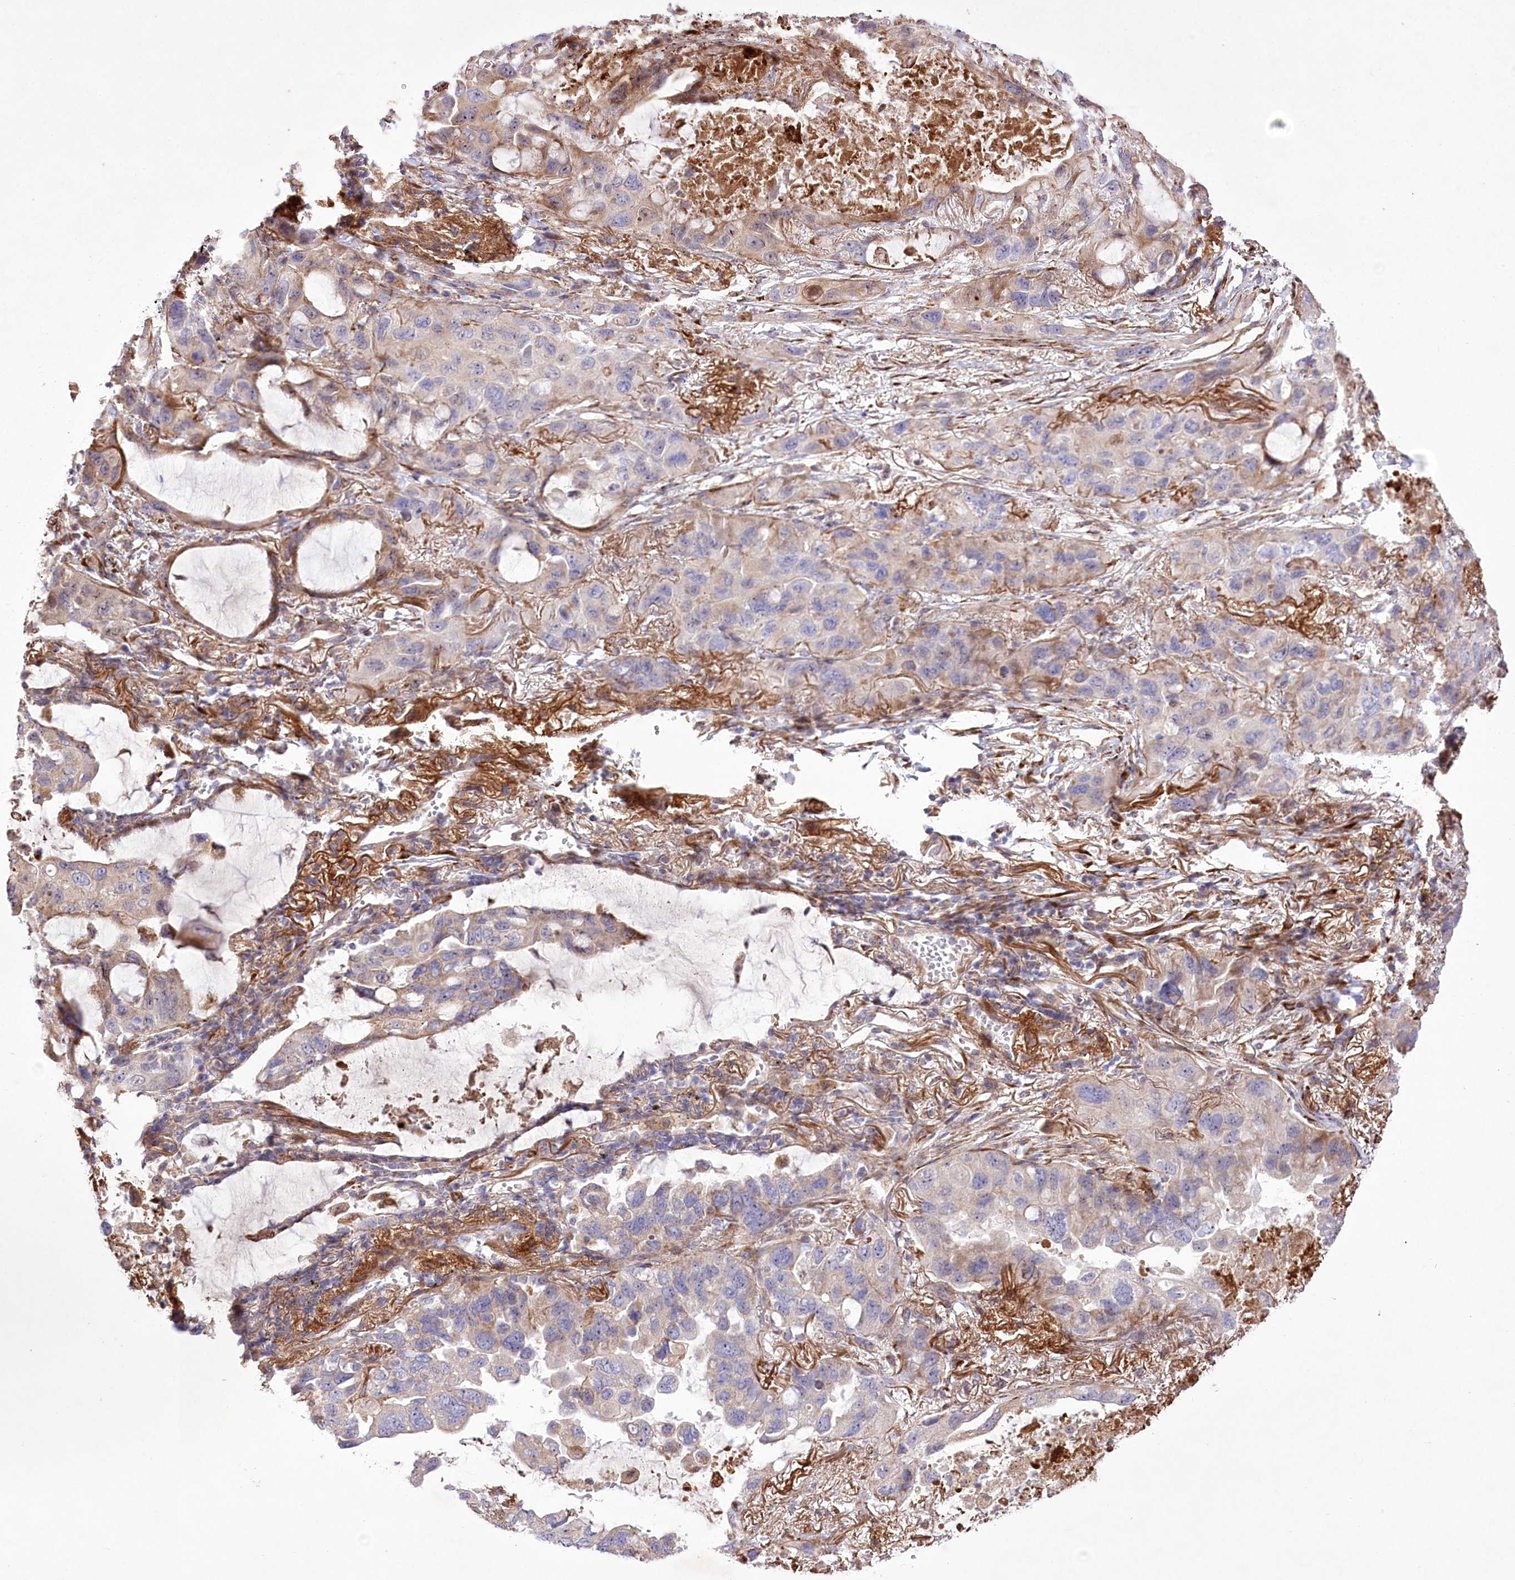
{"staining": {"intensity": "weak", "quantity": "<25%", "location": "cytoplasmic/membranous"}, "tissue": "lung cancer", "cell_type": "Tumor cells", "image_type": "cancer", "snomed": [{"axis": "morphology", "description": "Squamous cell carcinoma, NOS"}, {"axis": "topography", "description": "Lung"}], "caption": "High power microscopy image of an immunohistochemistry (IHC) image of lung squamous cell carcinoma, revealing no significant positivity in tumor cells.", "gene": "RNF24", "patient": {"sex": "female", "age": 73}}